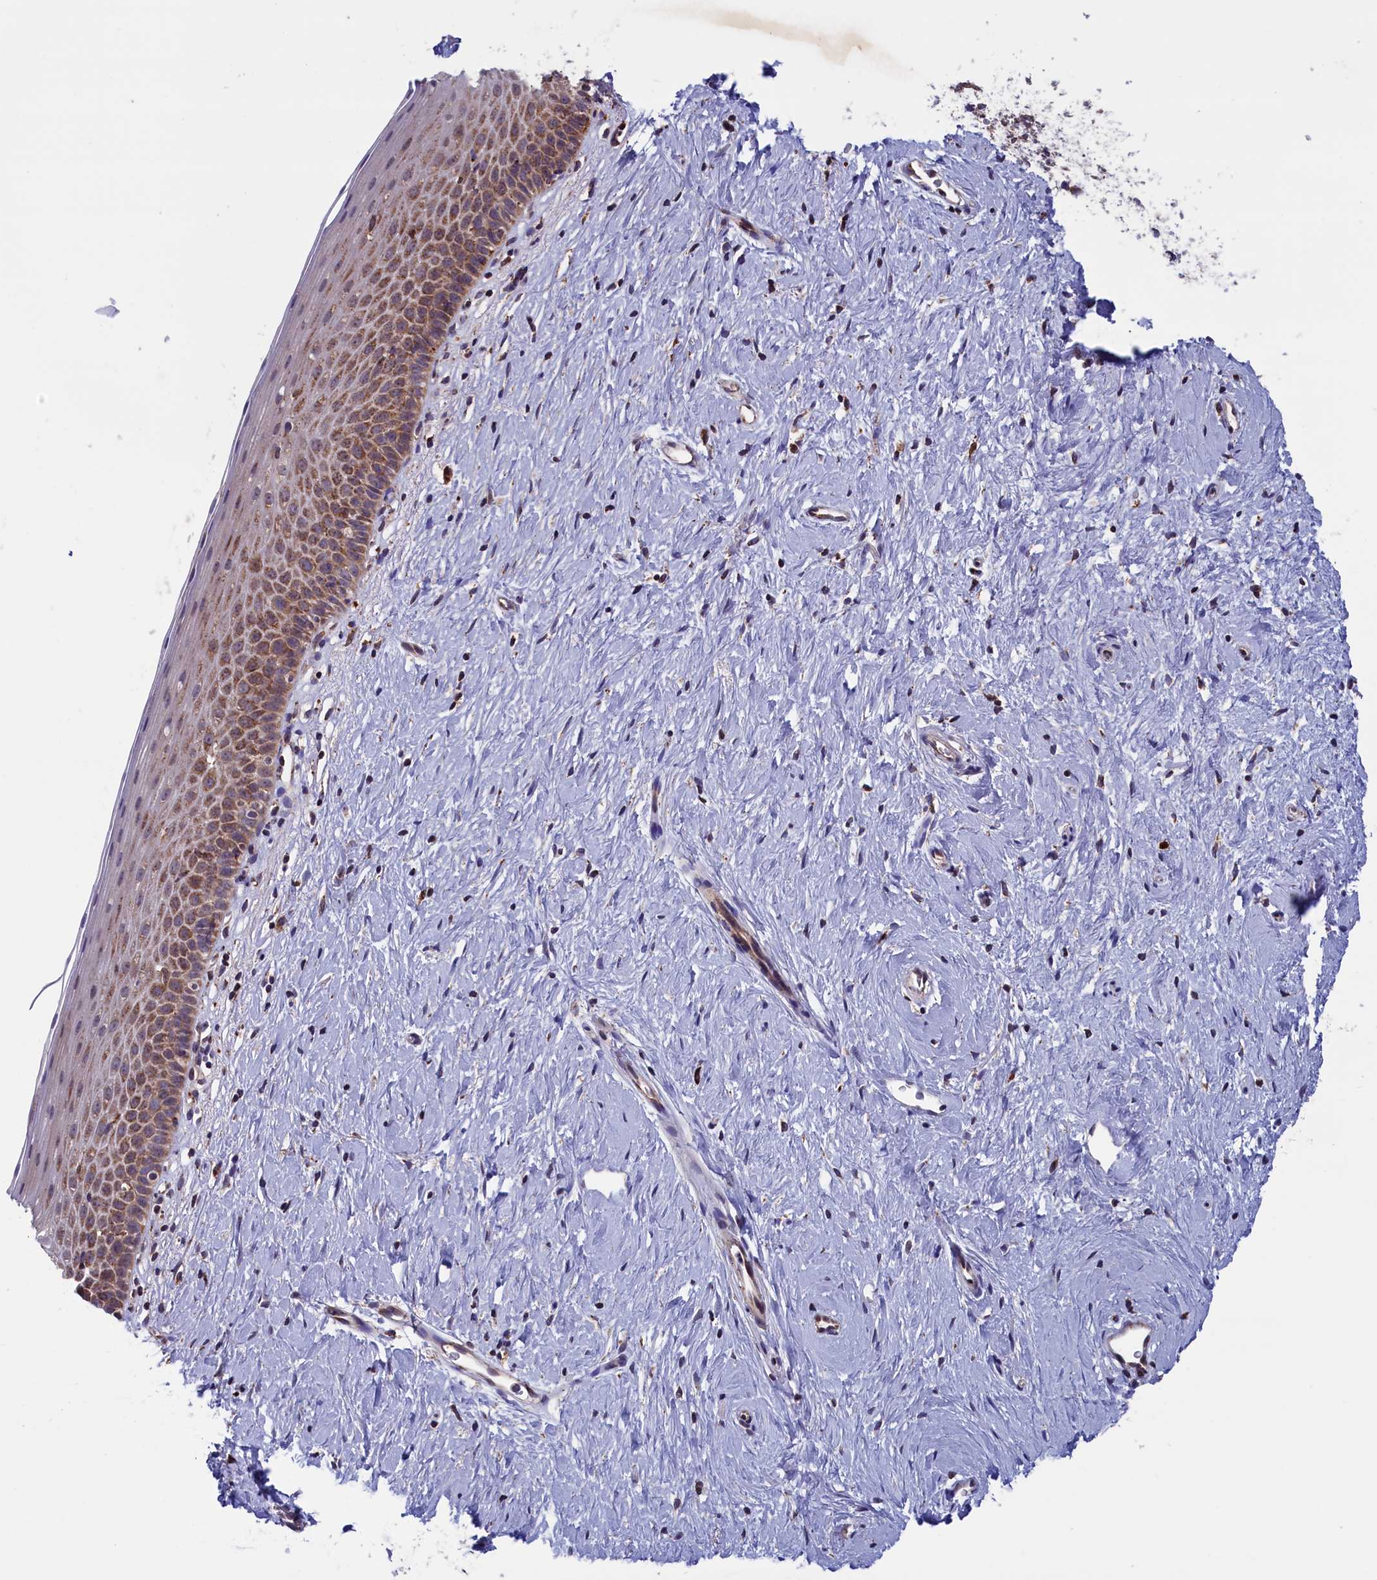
{"staining": {"intensity": "moderate", "quantity": "25%-75%", "location": "cytoplasmic/membranous"}, "tissue": "cervix", "cell_type": "Glandular cells", "image_type": "normal", "snomed": [{"axis": "morphology", "description": "Normal tissue, NOS"}, {"axis": "topography", "description": "Cervix"}], "caption": "Benign cervix was stained to show a protein in brown. There is medium levels of moderate cytoplasmic/membranous staining in approximately 25%-75% of glandular cells. The protein of interest is shown in brown color, while the nuclei are stained blue.", "gene": "TIMM44", "patient": {"sex": "female", "age": 57}}